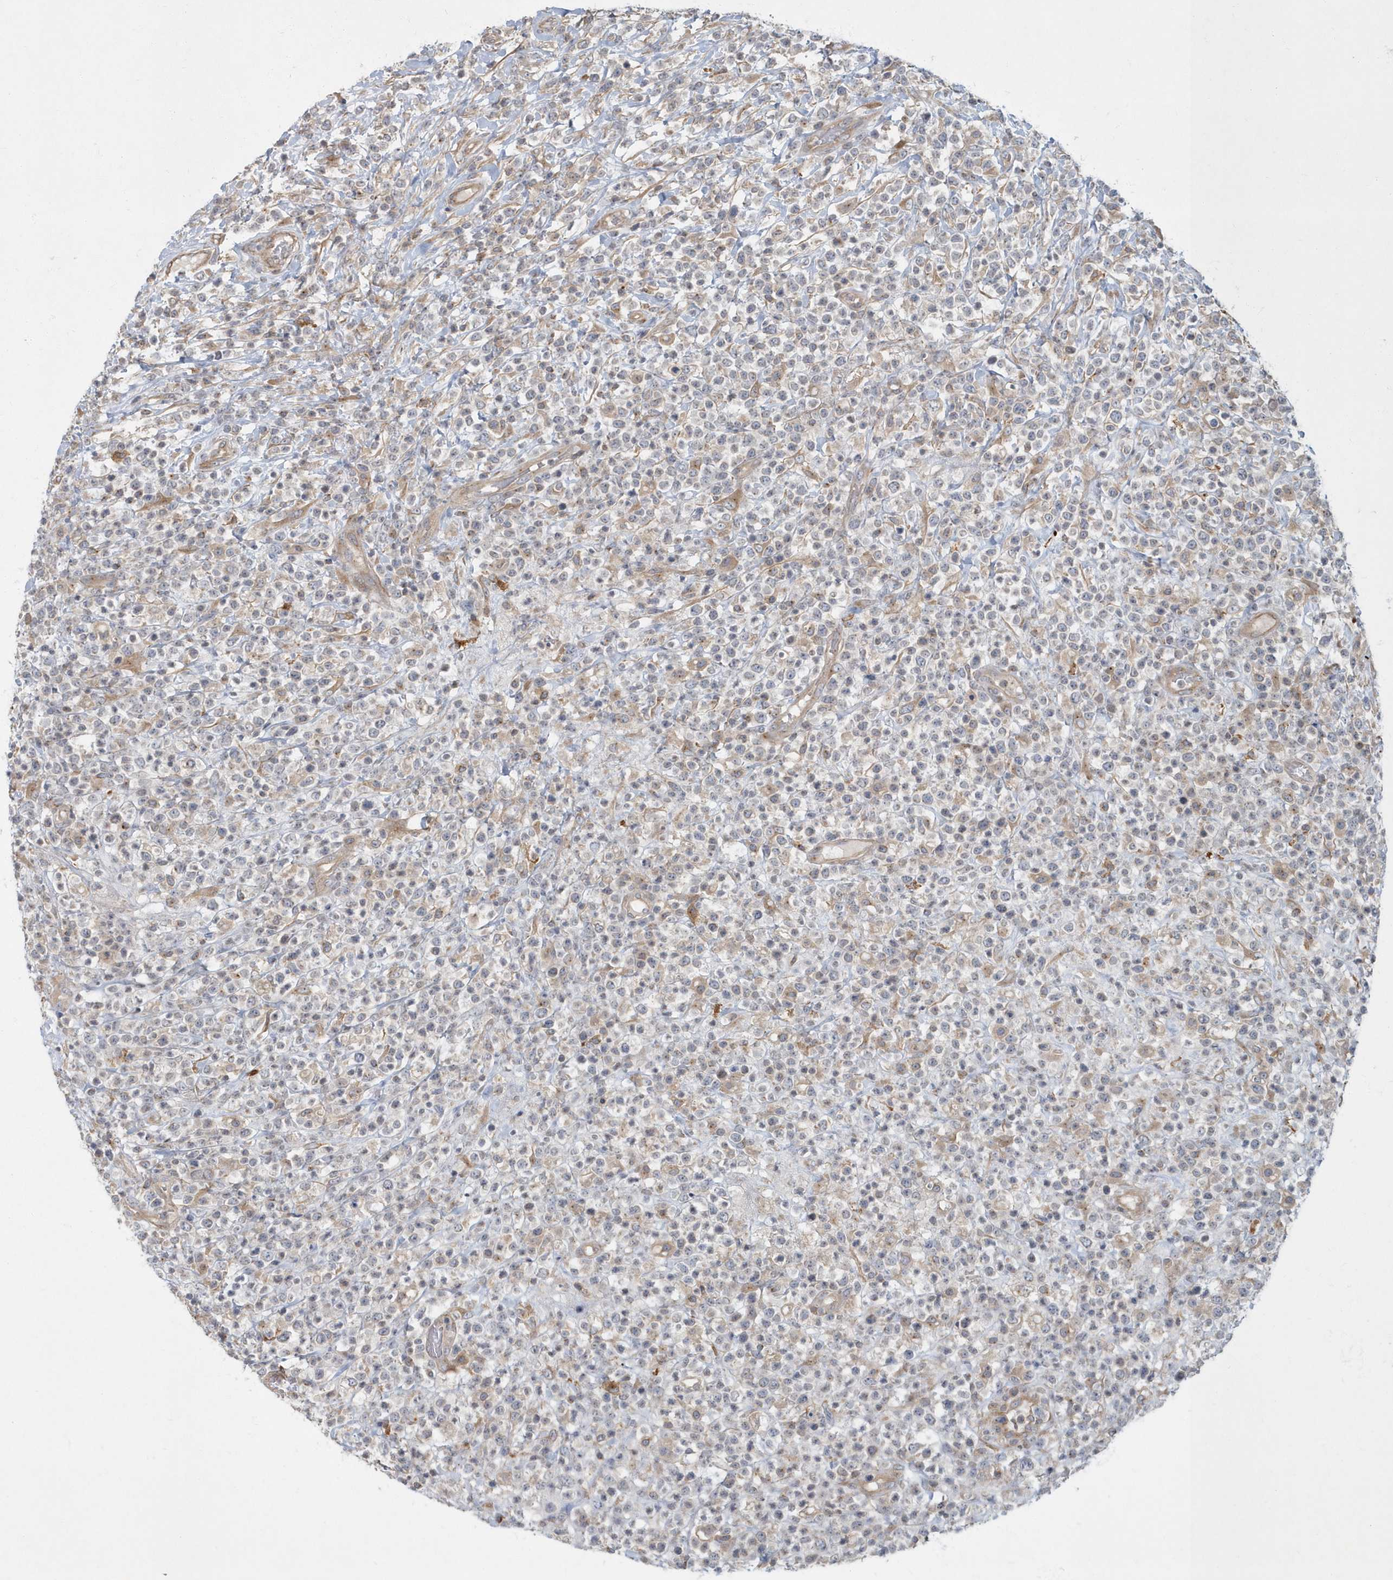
{"staining": {"intensity": "negative", "quantity": "none", "location": "none"}, "tissue": "lymphoma", "cell_type": "Tumor cells", "image_type": "cancer", "snomed": [{"axis": "morphology", "description": "Malignant lymphoma, non-Hodgkin's type, High grade"}, {"axis": "topography", "description": "Colon"}], "caption": "High magnification brightfield microscopy of lymphoma stained with DAB (brown) and counterstained with hematoxylin (blue): tumor cells show no significant positivity.", "gene": "ARHGEF38", "patient": {"sex": "female", "age": 53}}